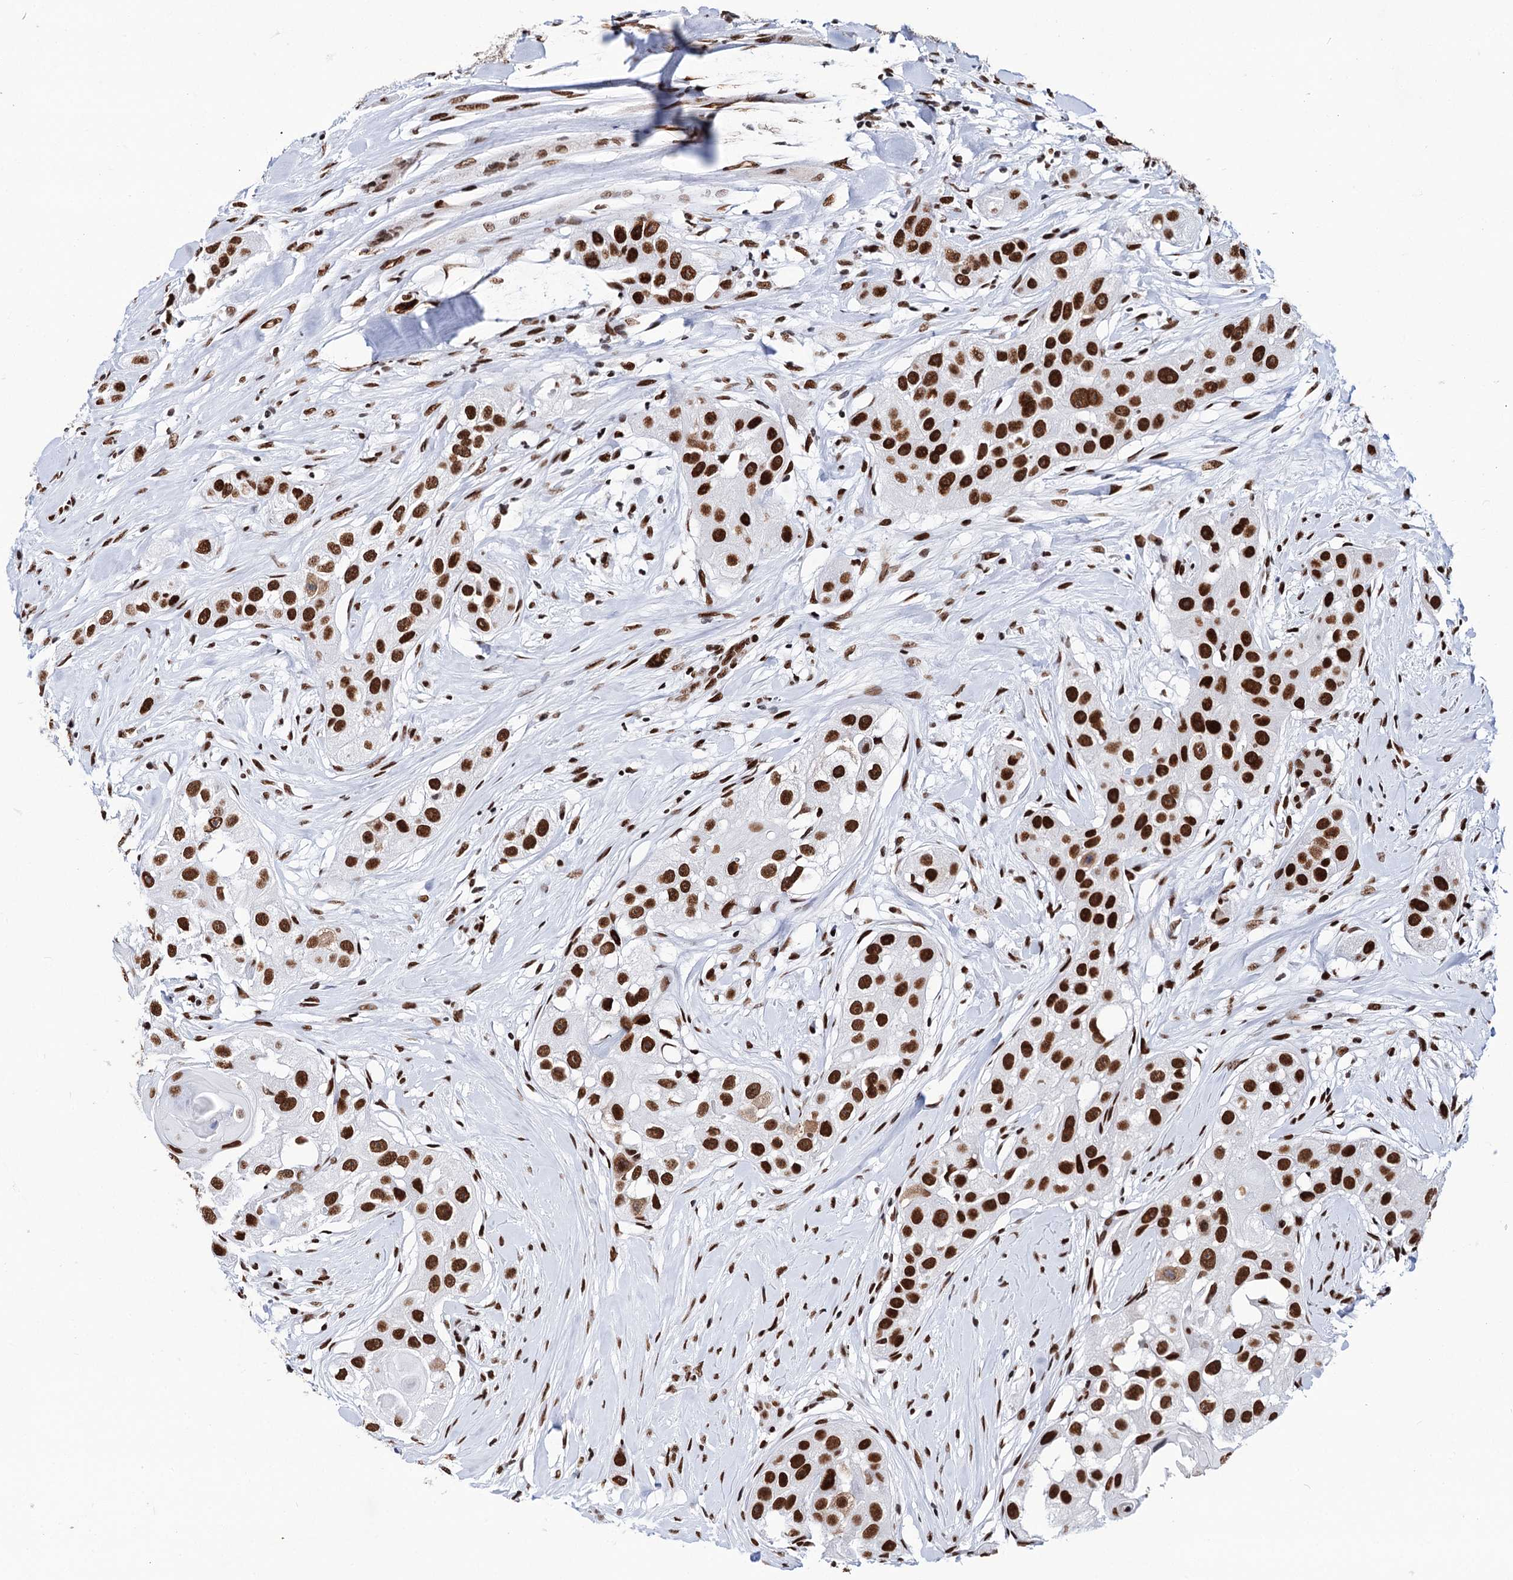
{"staining": {"intensity": "strong", "quantity": ">75%", "location": "nuclear"}, "tissue": "head and neck cancer", "cell_type": "Tumor cells", "image_type": "cancer", "snomed": [{"axis": "morphology", "description": "Normal tissue, NOS"}, {"axis": "morphology", "description": "Squamous cell carcinoma, NOS"}, {"axis": "topography", "description": "Skeletal muscle"}, {"axis": "topography", "description": "Head-Neck"}], "caption": "An image of human squamous cell carcinoma (head and neck) stained for a protein demonstrates strong nuclear brown staining in tumor cells.", "gene": "MATR3", "patient": {"sex": "male", "age": 51}}